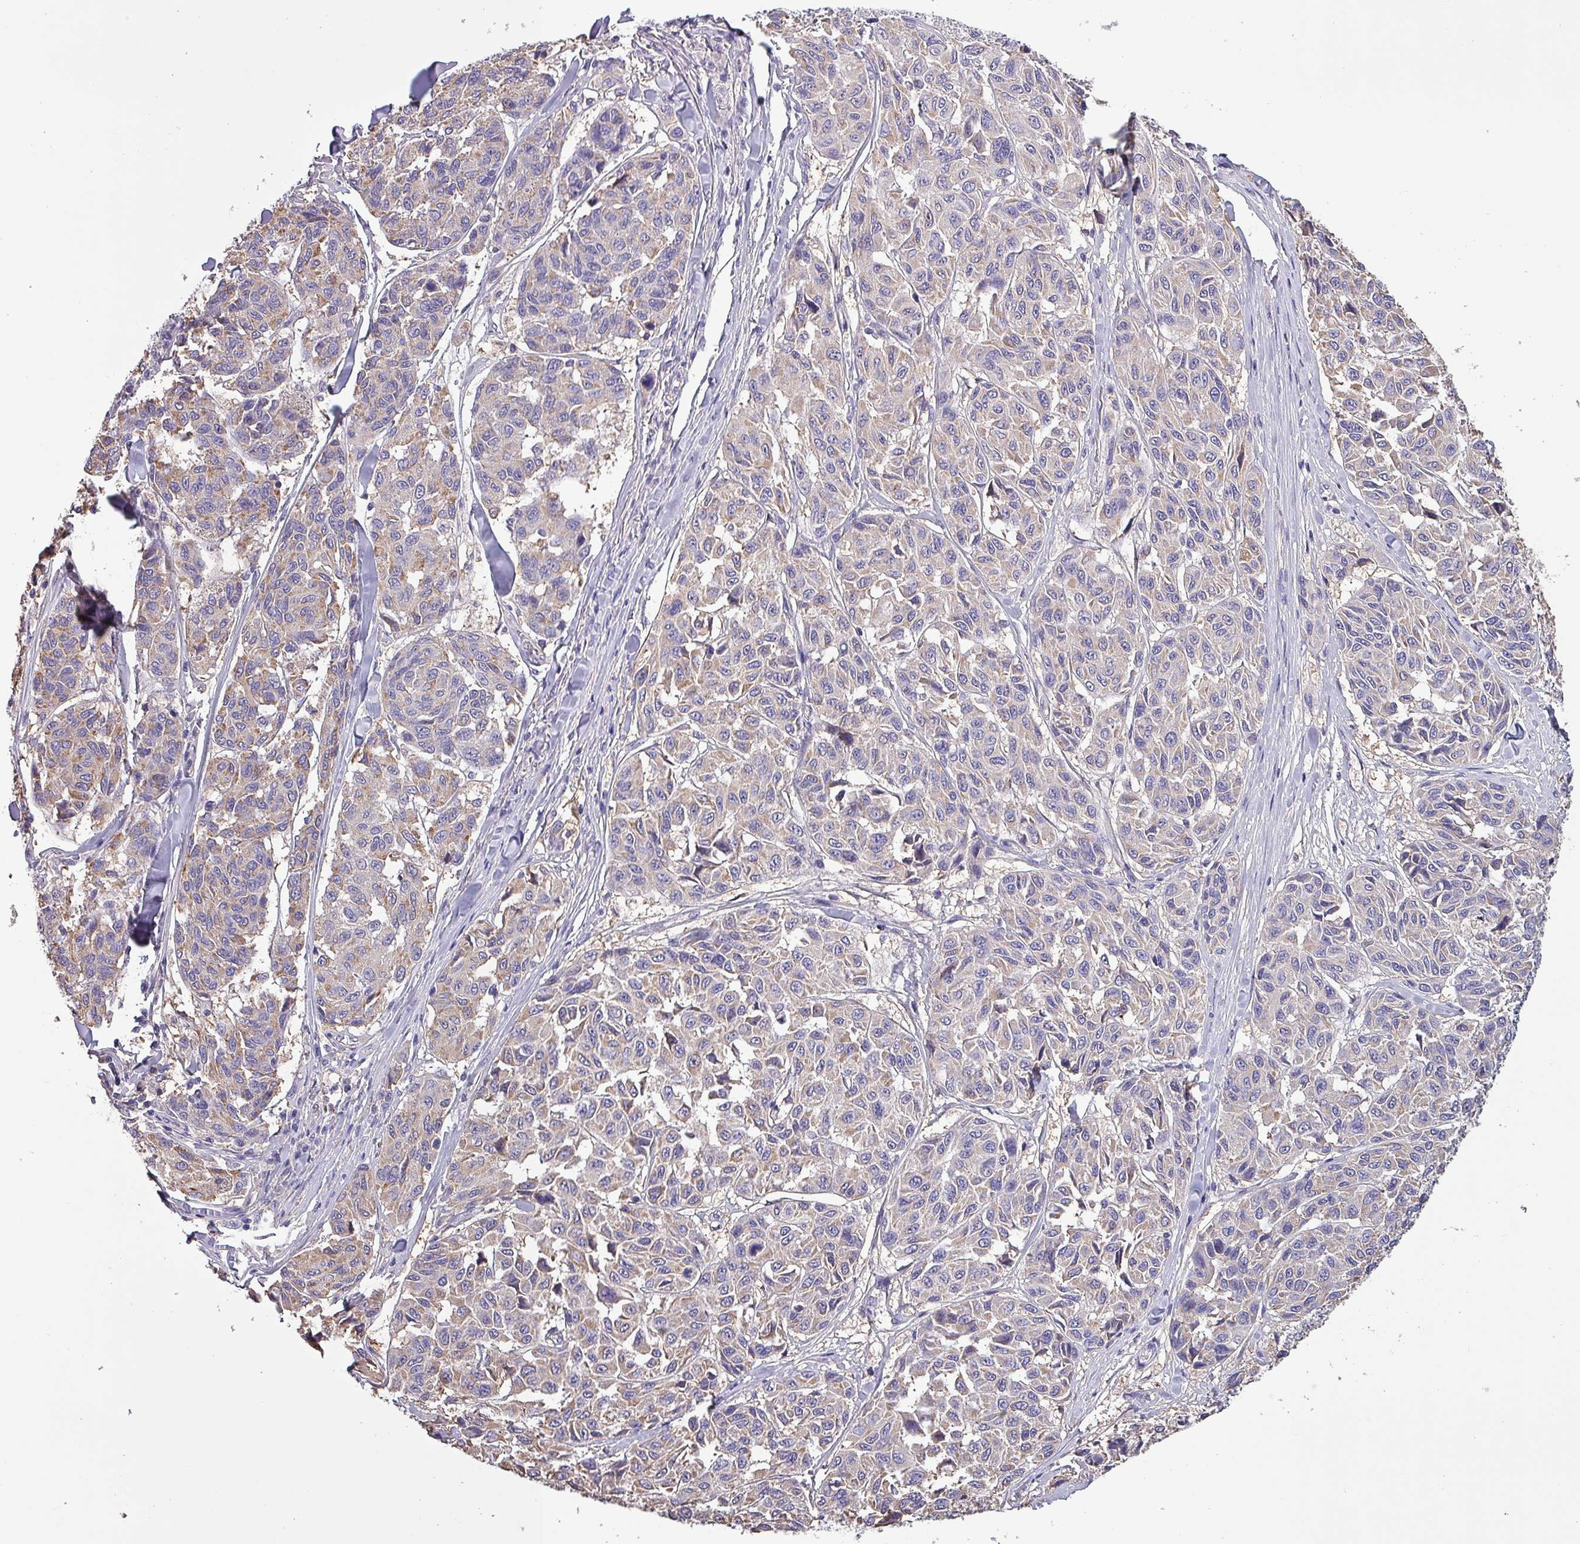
{"staining": {"intensity": "weak", "quantity": "25%-75%", "location": "cytoplasmic/membranous"}, "tissue": "melanoma", "cell_type": "Tumor cells", "image_type": "cancer", "snomed": [{"axis": "morphology", "description": "Malignant melanoma, NOS"}, {"axis": "topography", "description": "Skin"}], "caption": "This micrograph displays melanoma stained with immunohistochemistry to label a protein in brown. The cytoplasmic/membranous of tumor cells show weak positivity for the protein. Nuclei are counter-stained blue.", "gene": "HTRA4", "patient": {"sex": "female", "age": 66}}